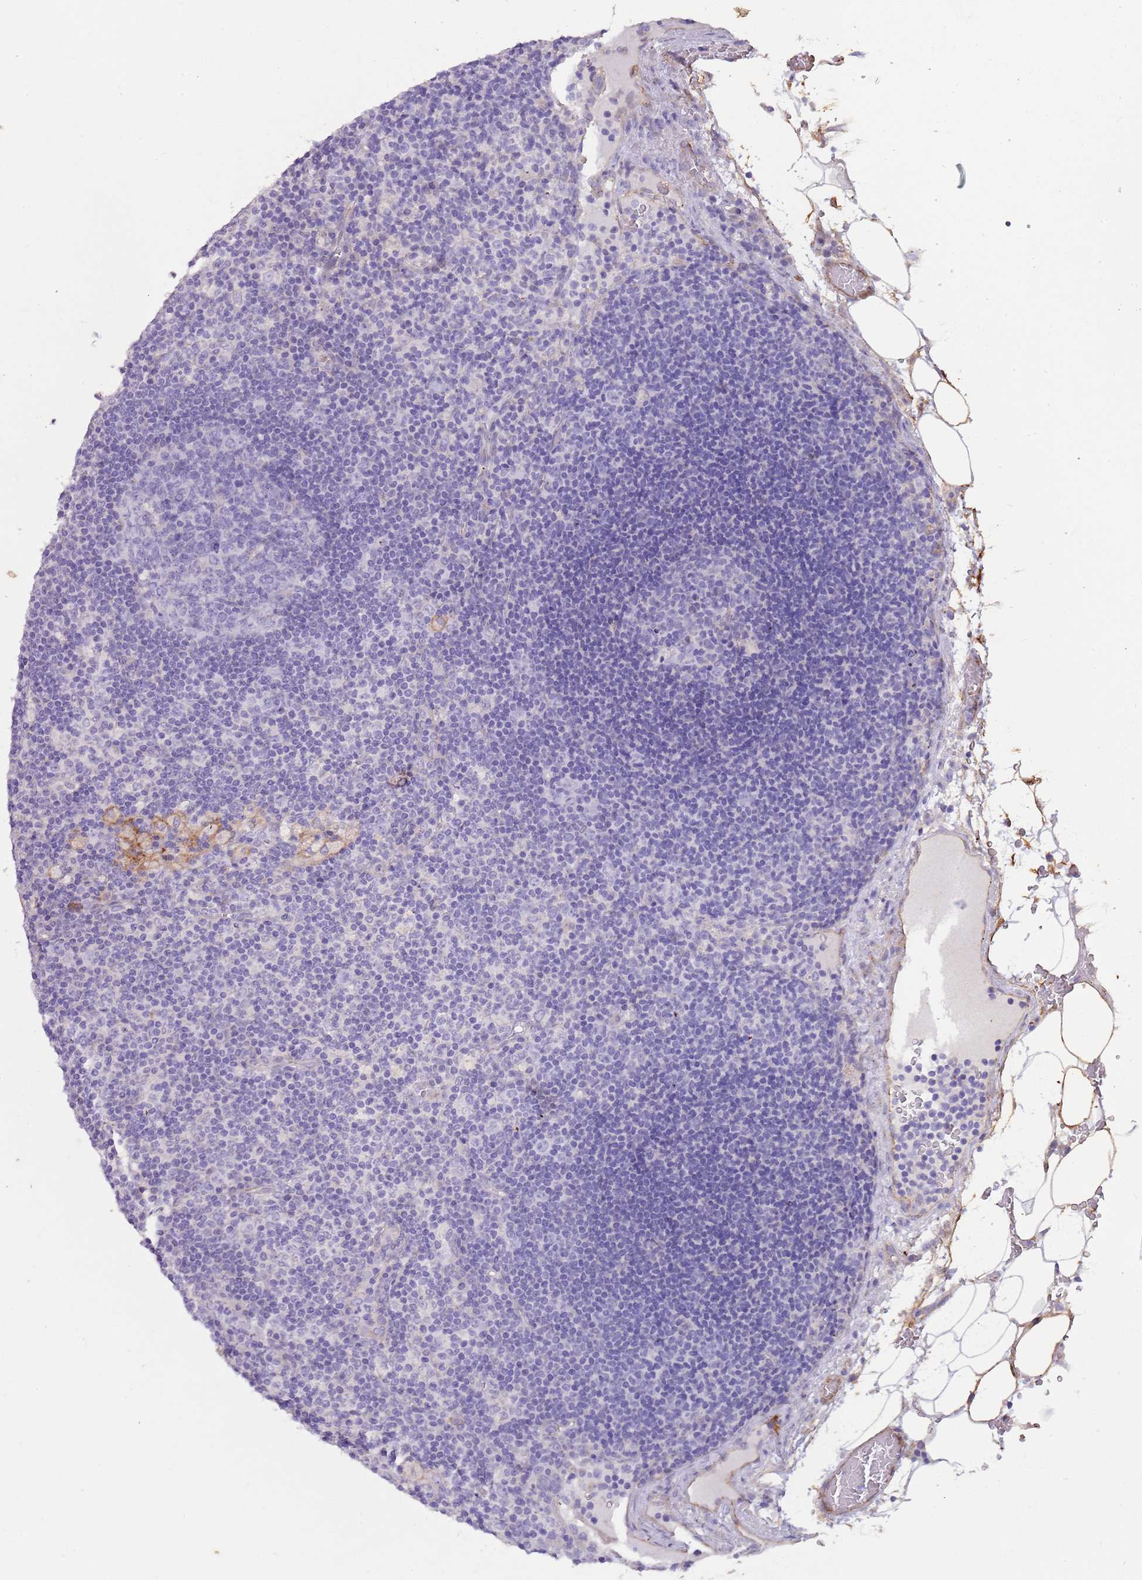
{"staining": {"intensity": "negative", "quantity": "none", "location": "none"}, "tissue": "lymph node", "cell_type": "Germinal center cells", "image_type": "normal", "snomed": [{"axis": "morphology", "description": "Normal tissue, NOS"}, {"axis": "topography", "description": "Lymph node"}], "caption": "A high-resolution photomicrograph shows immunohistochemistry staining of unremarkable lymph node, which demonstrates no significant expression in germinal center cells.", "gene": "ENSG00000271254", "patient": {"sex": "male", "age": 58}}